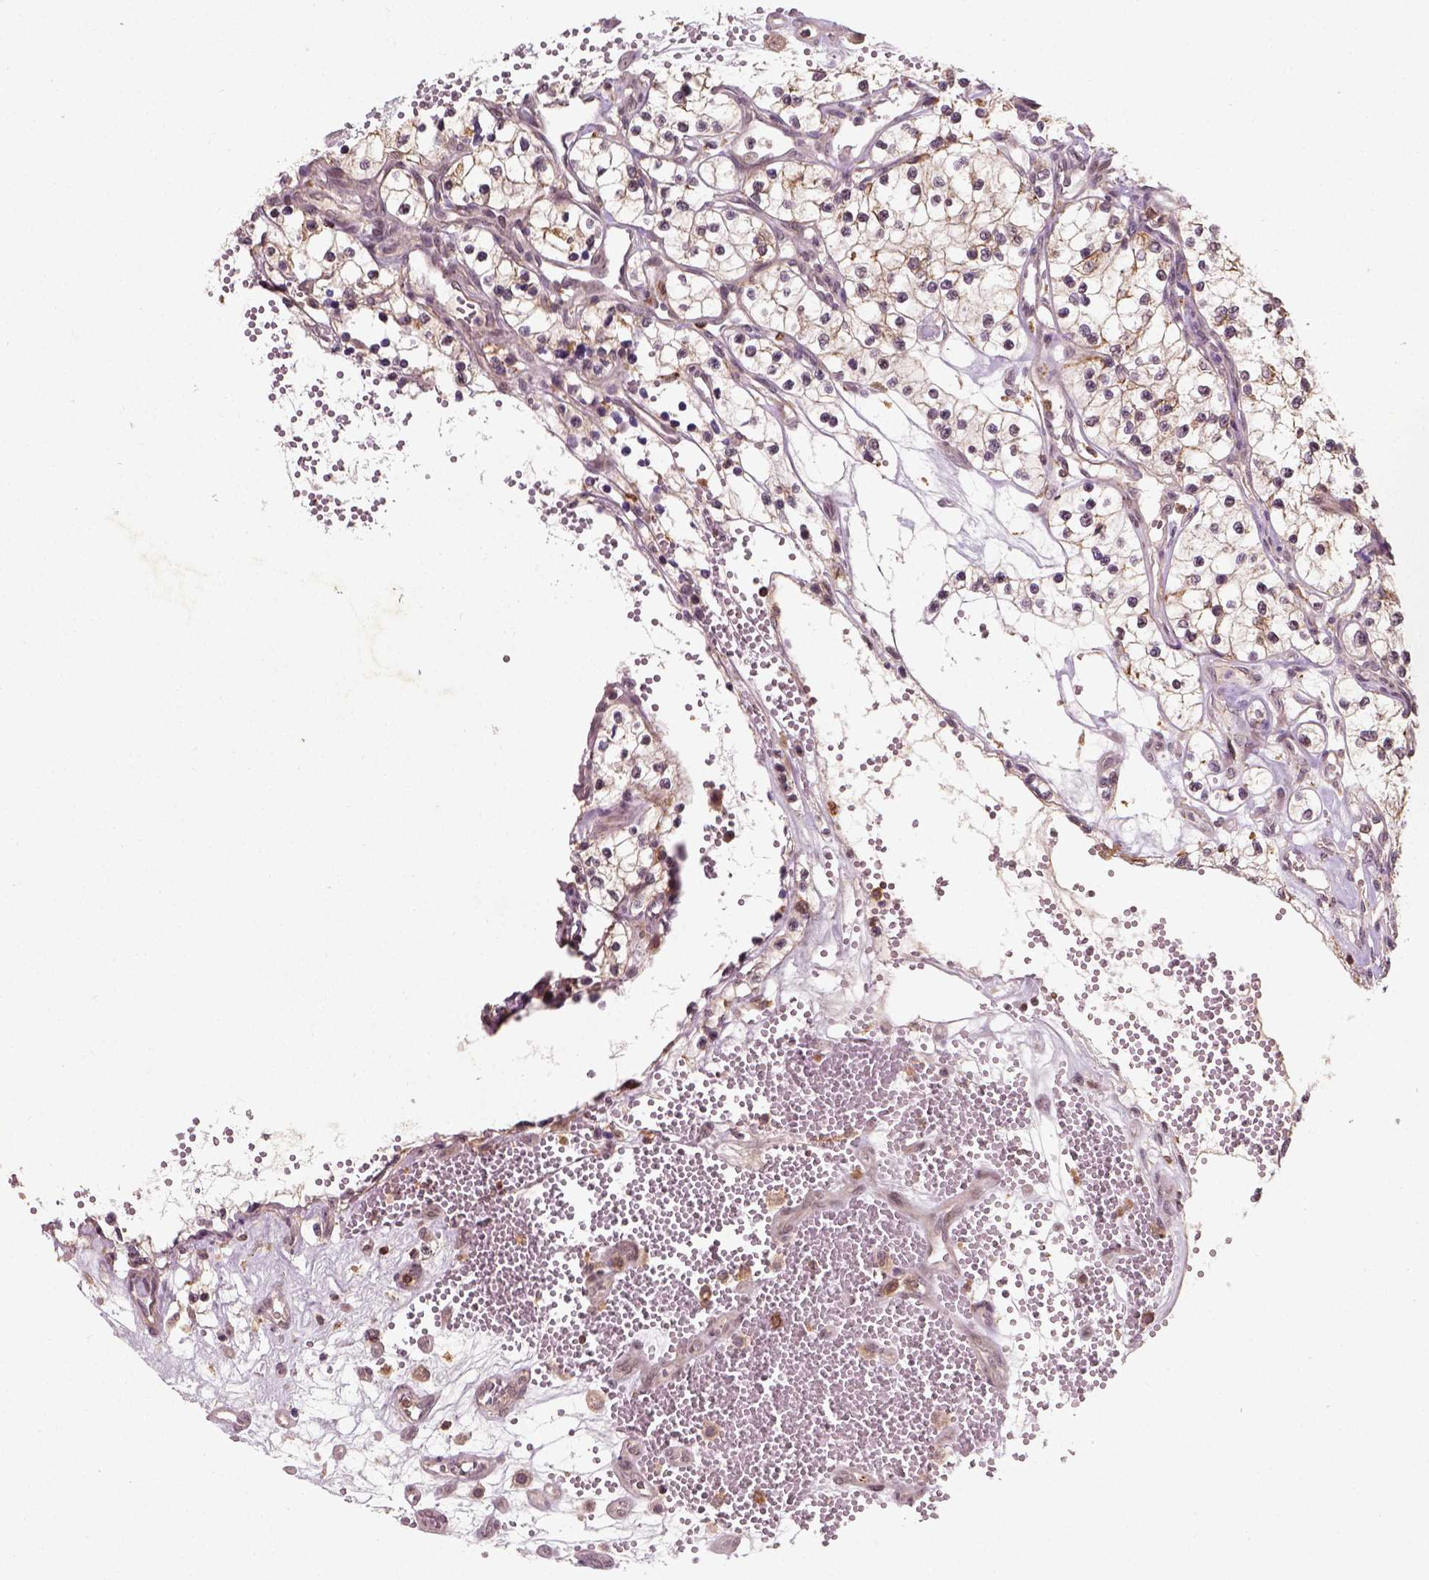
{"staining": {"intensity": "weak", "quantity": "<25%", "location": "cytoplasmic/membranous"}, "tissue": "renal cancer", "cell_type": "Tumor cells", "image_type": "cancer", "snomed": [{"axis": "morphology", "description": "Adenocarcinoma, NOS"}, {"axis": "topography", "description": "Kidney"}], "caption": "A photomicrograph of human adenocarcinoma (renal) is negative for staining in tumor cells. (Brightfield microscopy of DAB immunohistochemistry (IHC) at high magnification).", "gene": "CAMKK1", "patient": {"sex": "female", "age": 69}}